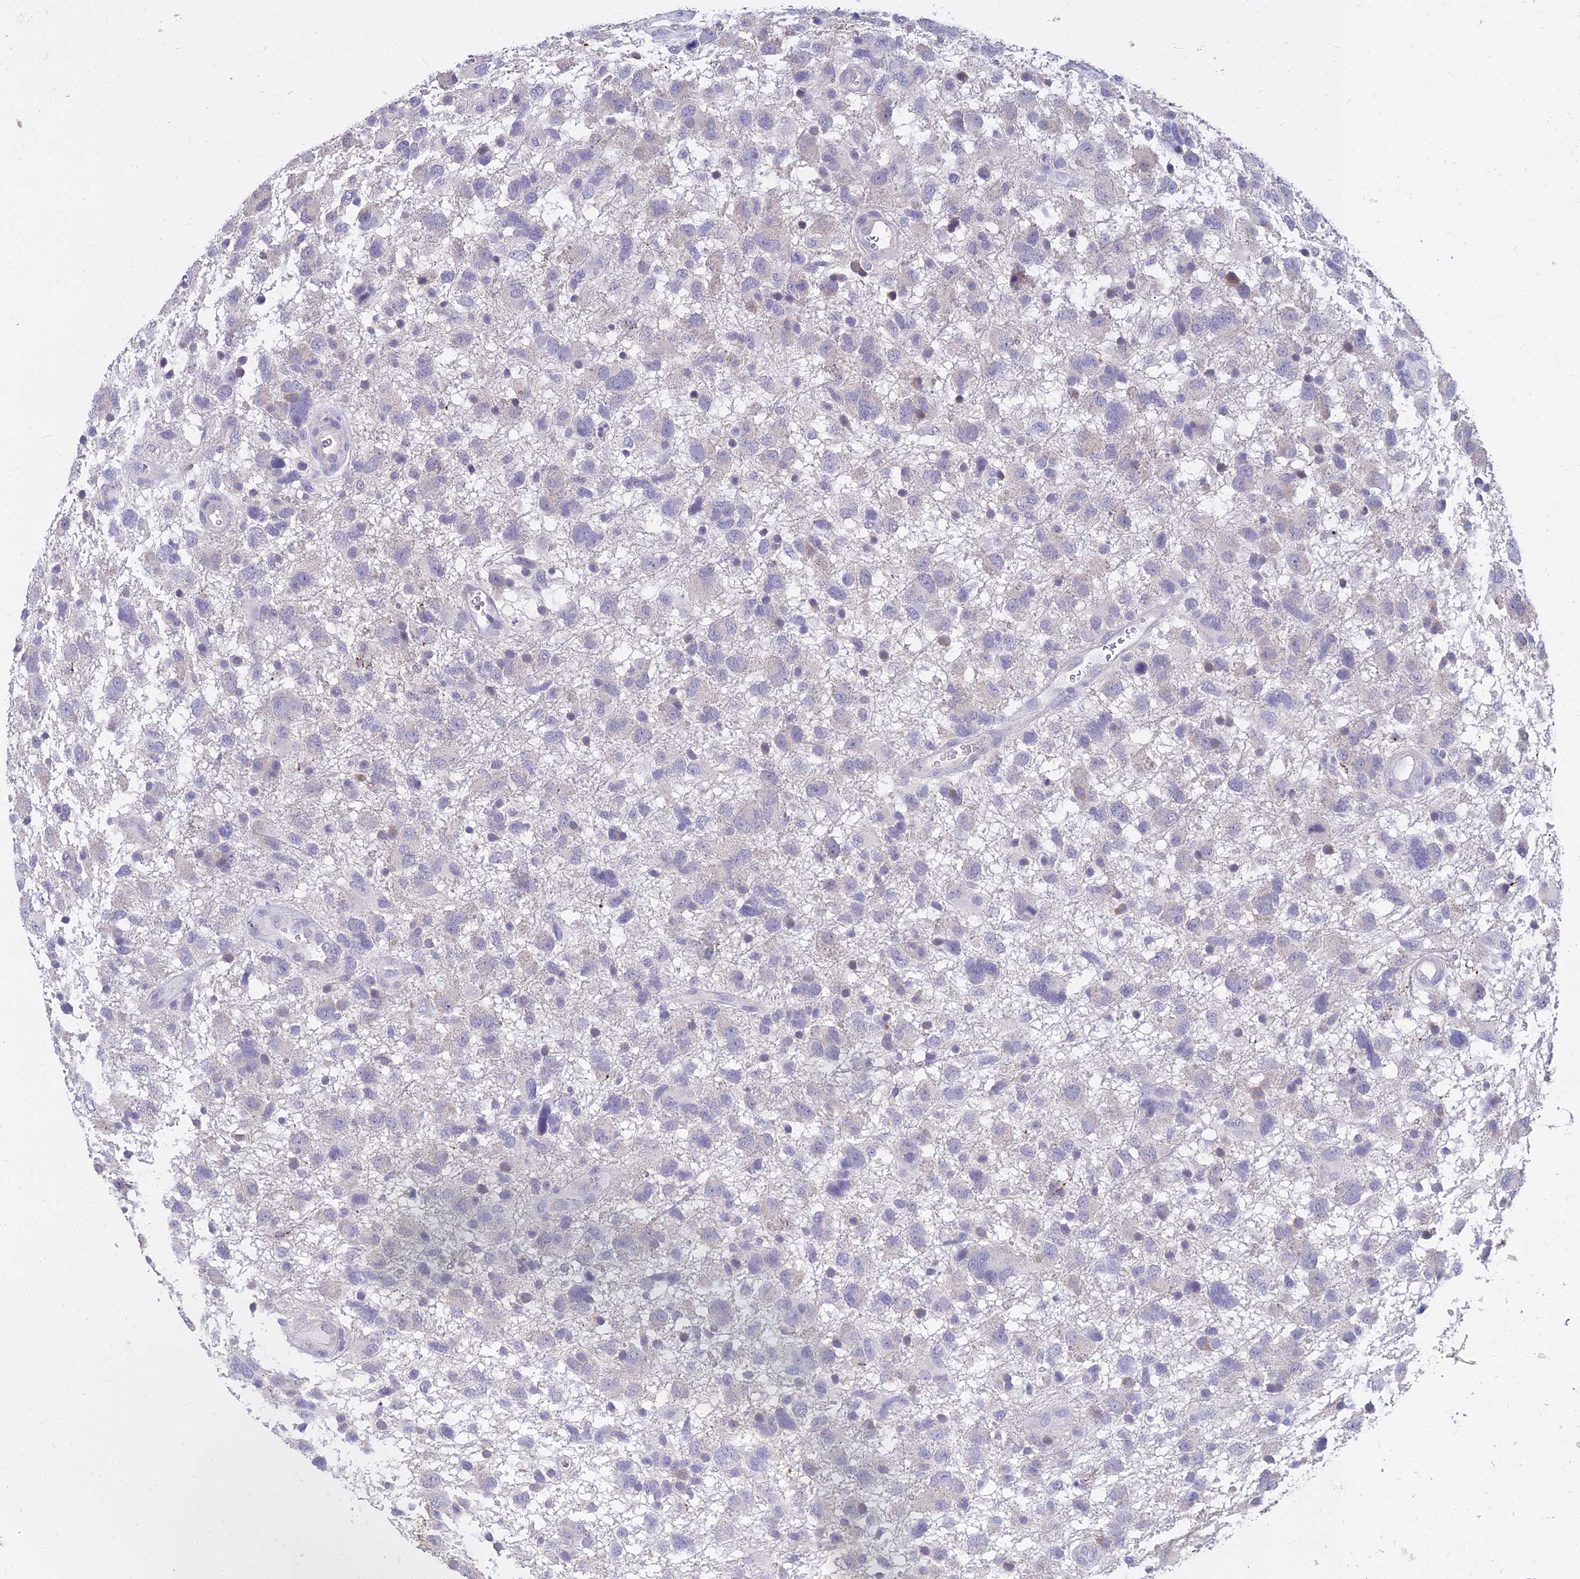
{"staining": {"intensity": "negative", "quantity": "none", "location": "none"}, "tissue": "glioma", "cell_type": "Tumor cells", "image_type": "cancer", "snomed": [{"axis": "morphology", "description": "Glioma, malignant, High grade"}, {"axis": "topography", "description": "Brain"}], "caption": "IHC histopathology image of human glioma stained for a protein (brown), which displays no positivity in tumor cells. (DAB (3,3'-diaminobenzidine) immunohistochemistry (IHC), high magnification).", "gene": "NPY", "patient": {"sex": "male", "age": 61}}